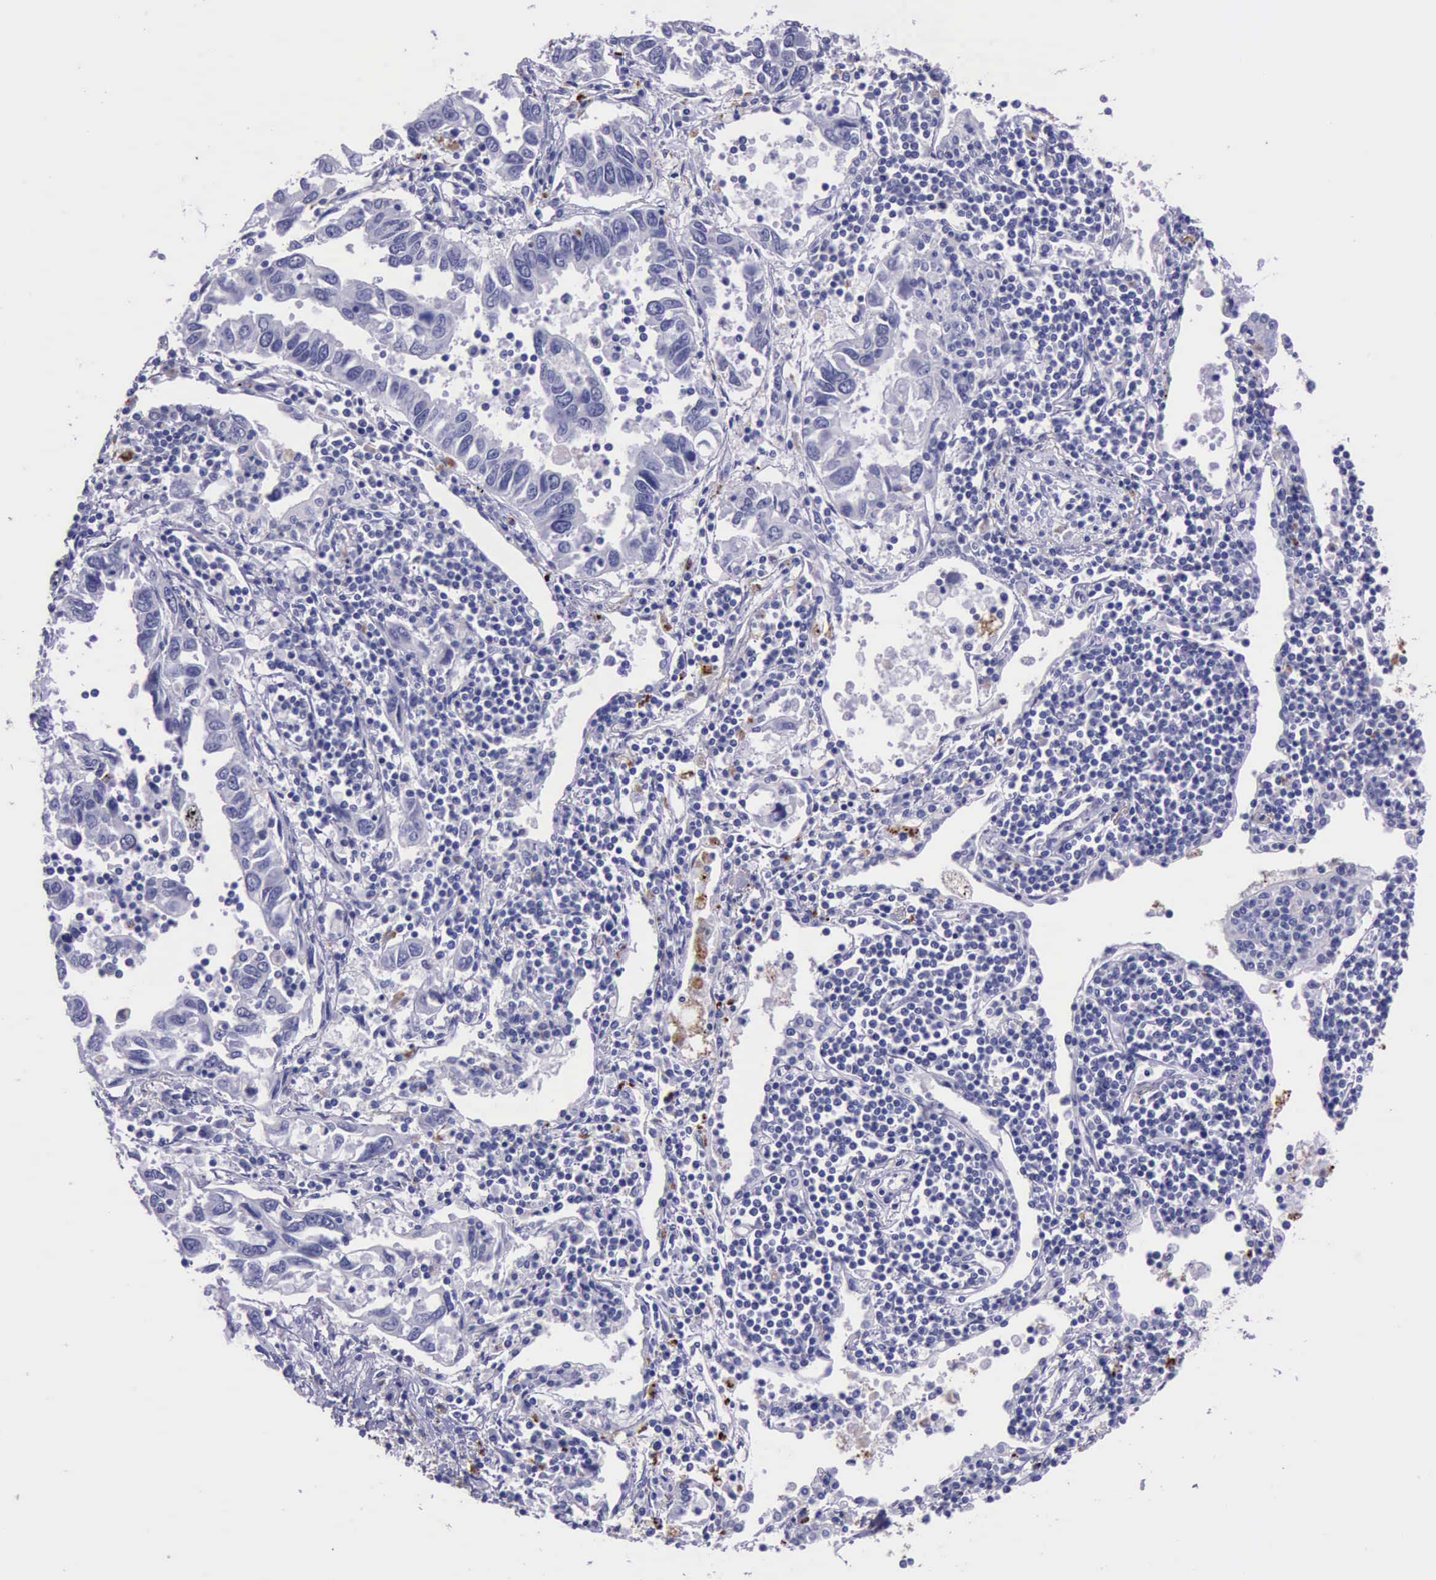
{"staining": {"intensity": "negative", "quantity": "none", "location": "none"}, "tissue": "lung cancer", "cell_type": "Tumor cells", "image_type": "cancer", "snomed": [{"axis": "morphology", "description": "Adenocarcinoma, NOS"}, {"axis": "topography", "description": "Lung"}], "caption": "Immunohistochemistry of lung adenocarcinoma reveals no staining in tumor cells.", "gene": "GLA", "patient": {"sex": "male", "age": 48}}